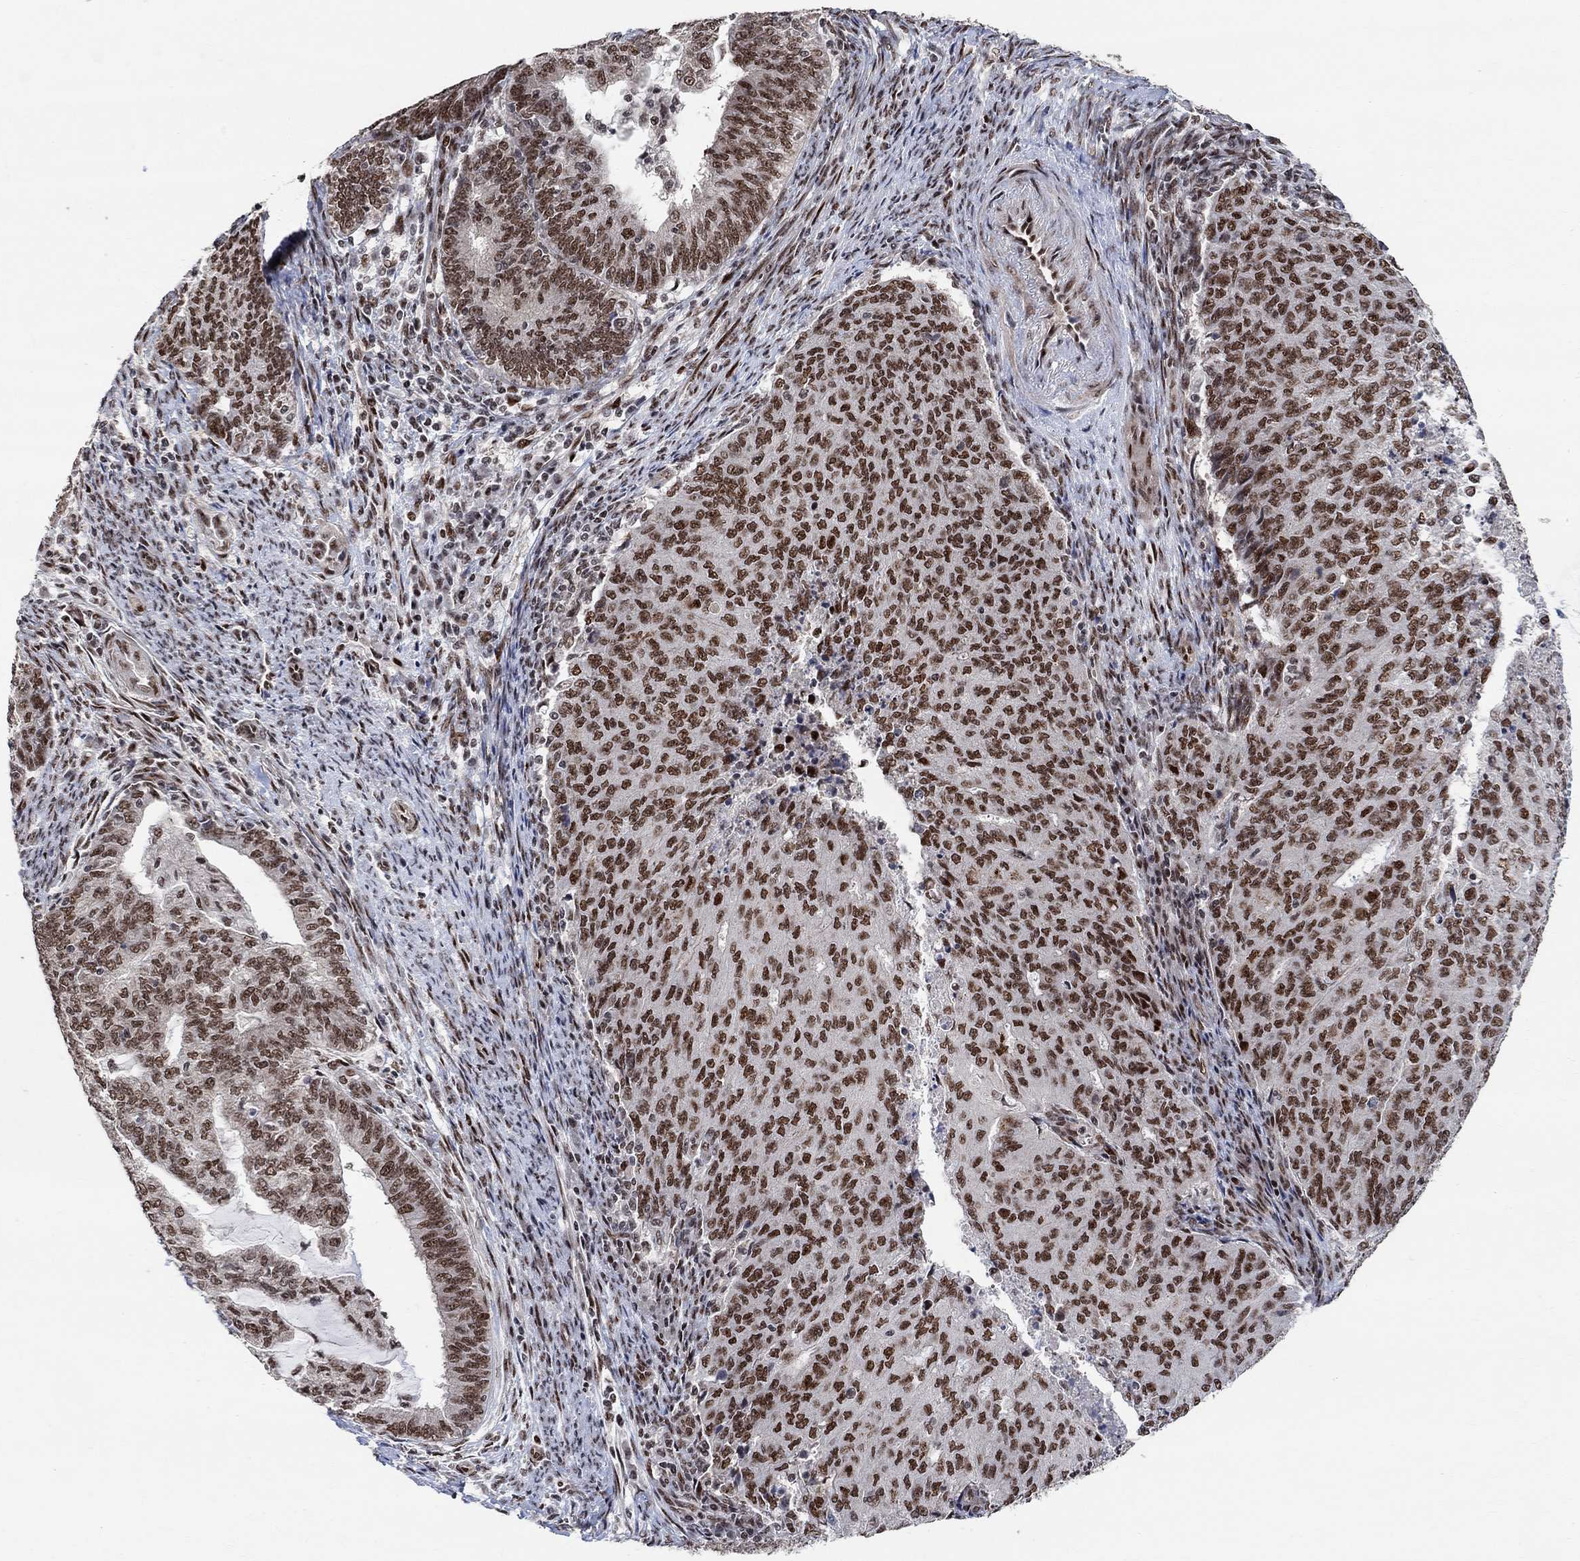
{"staining": {"intensity": "strong", "quantity": ">75%", "location": "nuclear"}, "tissue": "endometrial cancer", "cell_type": "Tumor cells", "image_type": "cancer", "snomed": [{"axis": "morphology", "description": "Adenocarcinoma, NOS"}, {"axis": "topography", "description": "Endometrium"}], "caption": "Immunohistochemistry of adenocarcinoma (endometrial) displays high levels of strong nuclear staining in about >75% of tumor cells.", "gene": "E4F1", "patient": {"sex": "female", "age": 82}}